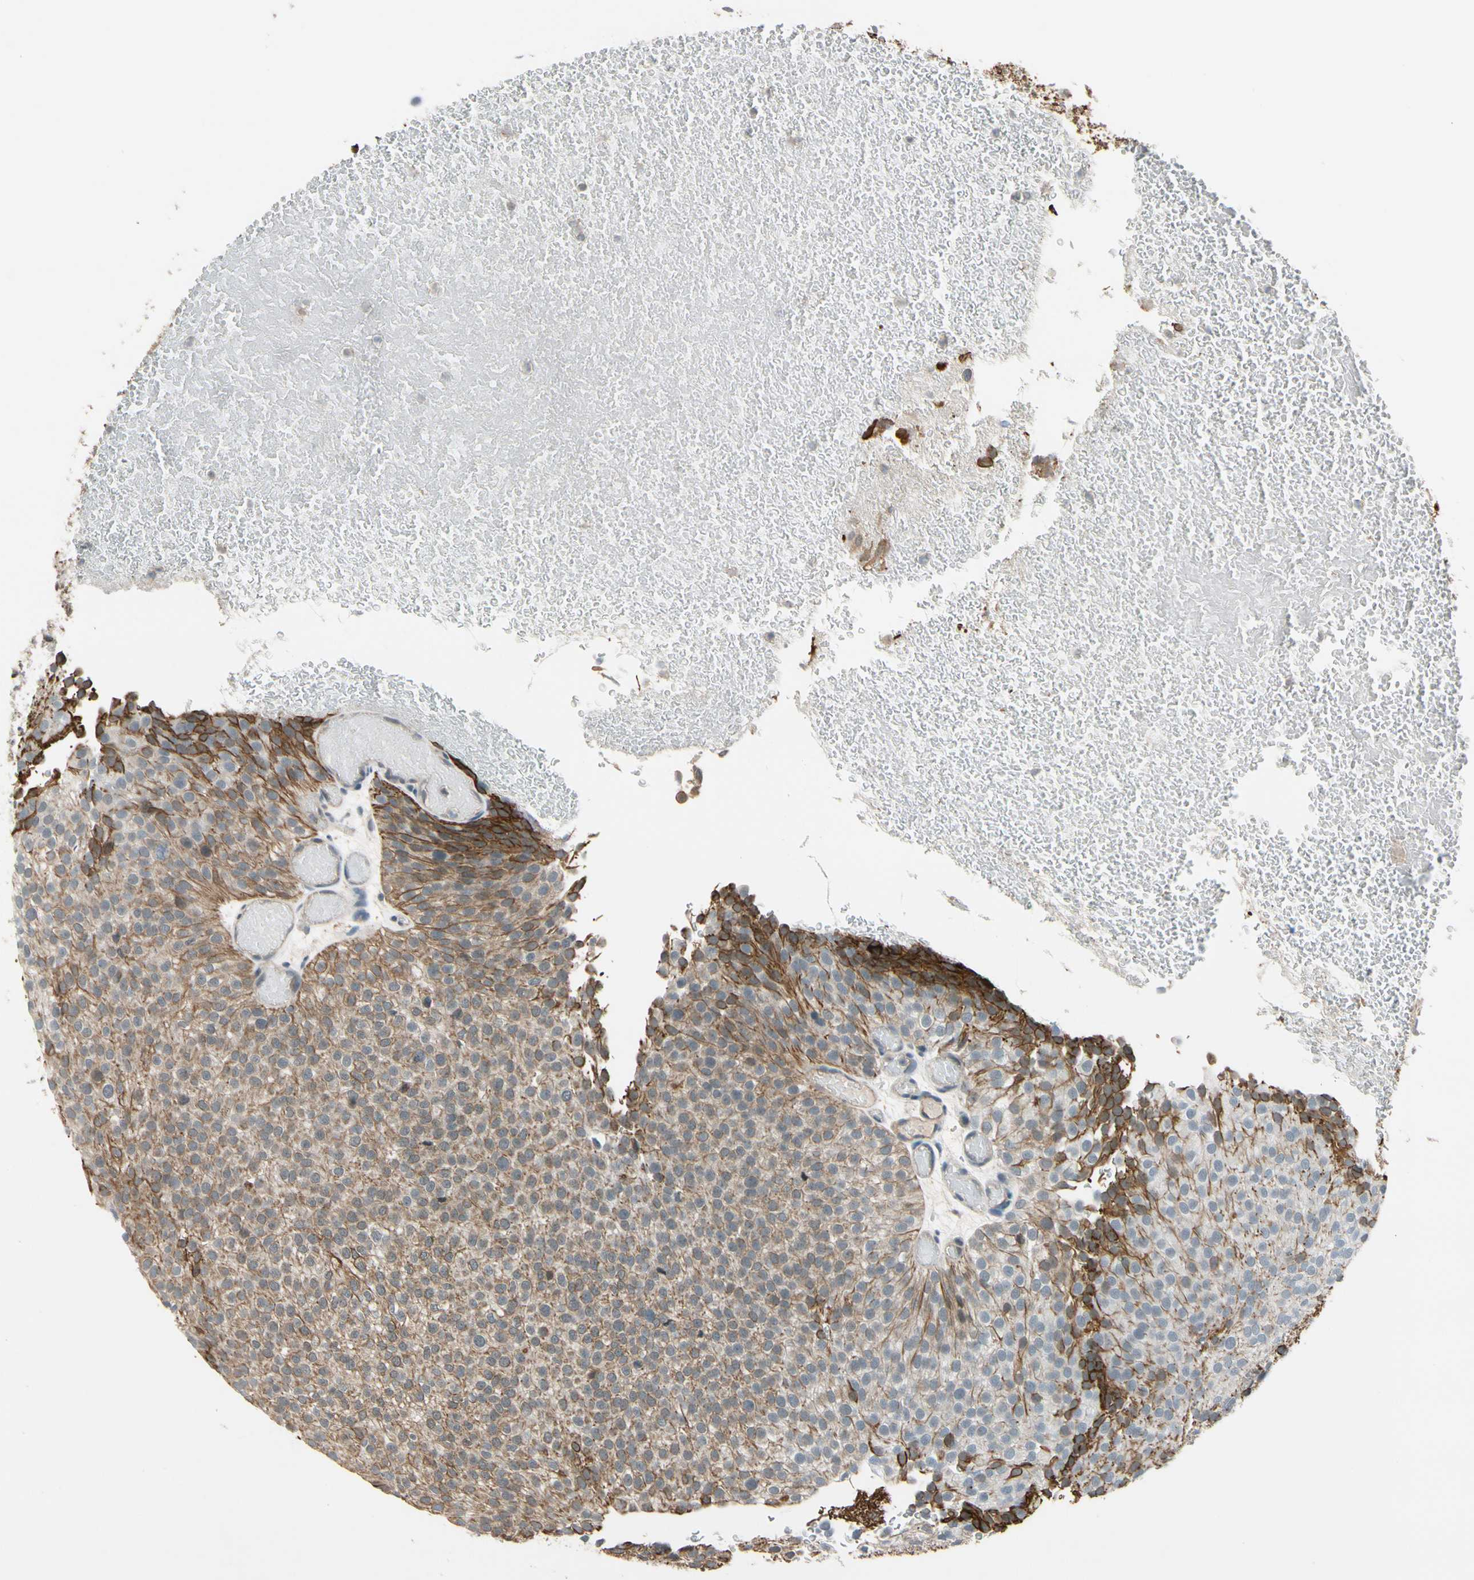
{"staining": {"intensity": "strong", "quantity": "25%-75%", "location": "cytoplasmic/membranous"}, "tissue": "urothelial cancer", "cell_type": "Tumor cells", "image_type": "cancer", "snomed": [{"axis": "morphology", "description": "Urothelial carcinoma, Low grade"}, {"axis": "topography", "description": "Urinary bladder"}], "caption": "A high amount of strong cytoplasmic/membranous expression is appreciated in about 25%-75% of tumor cells in urothelial cancer tissue.", "gene": "TAF12", "patient": {"sex": "male", "age": 78}}